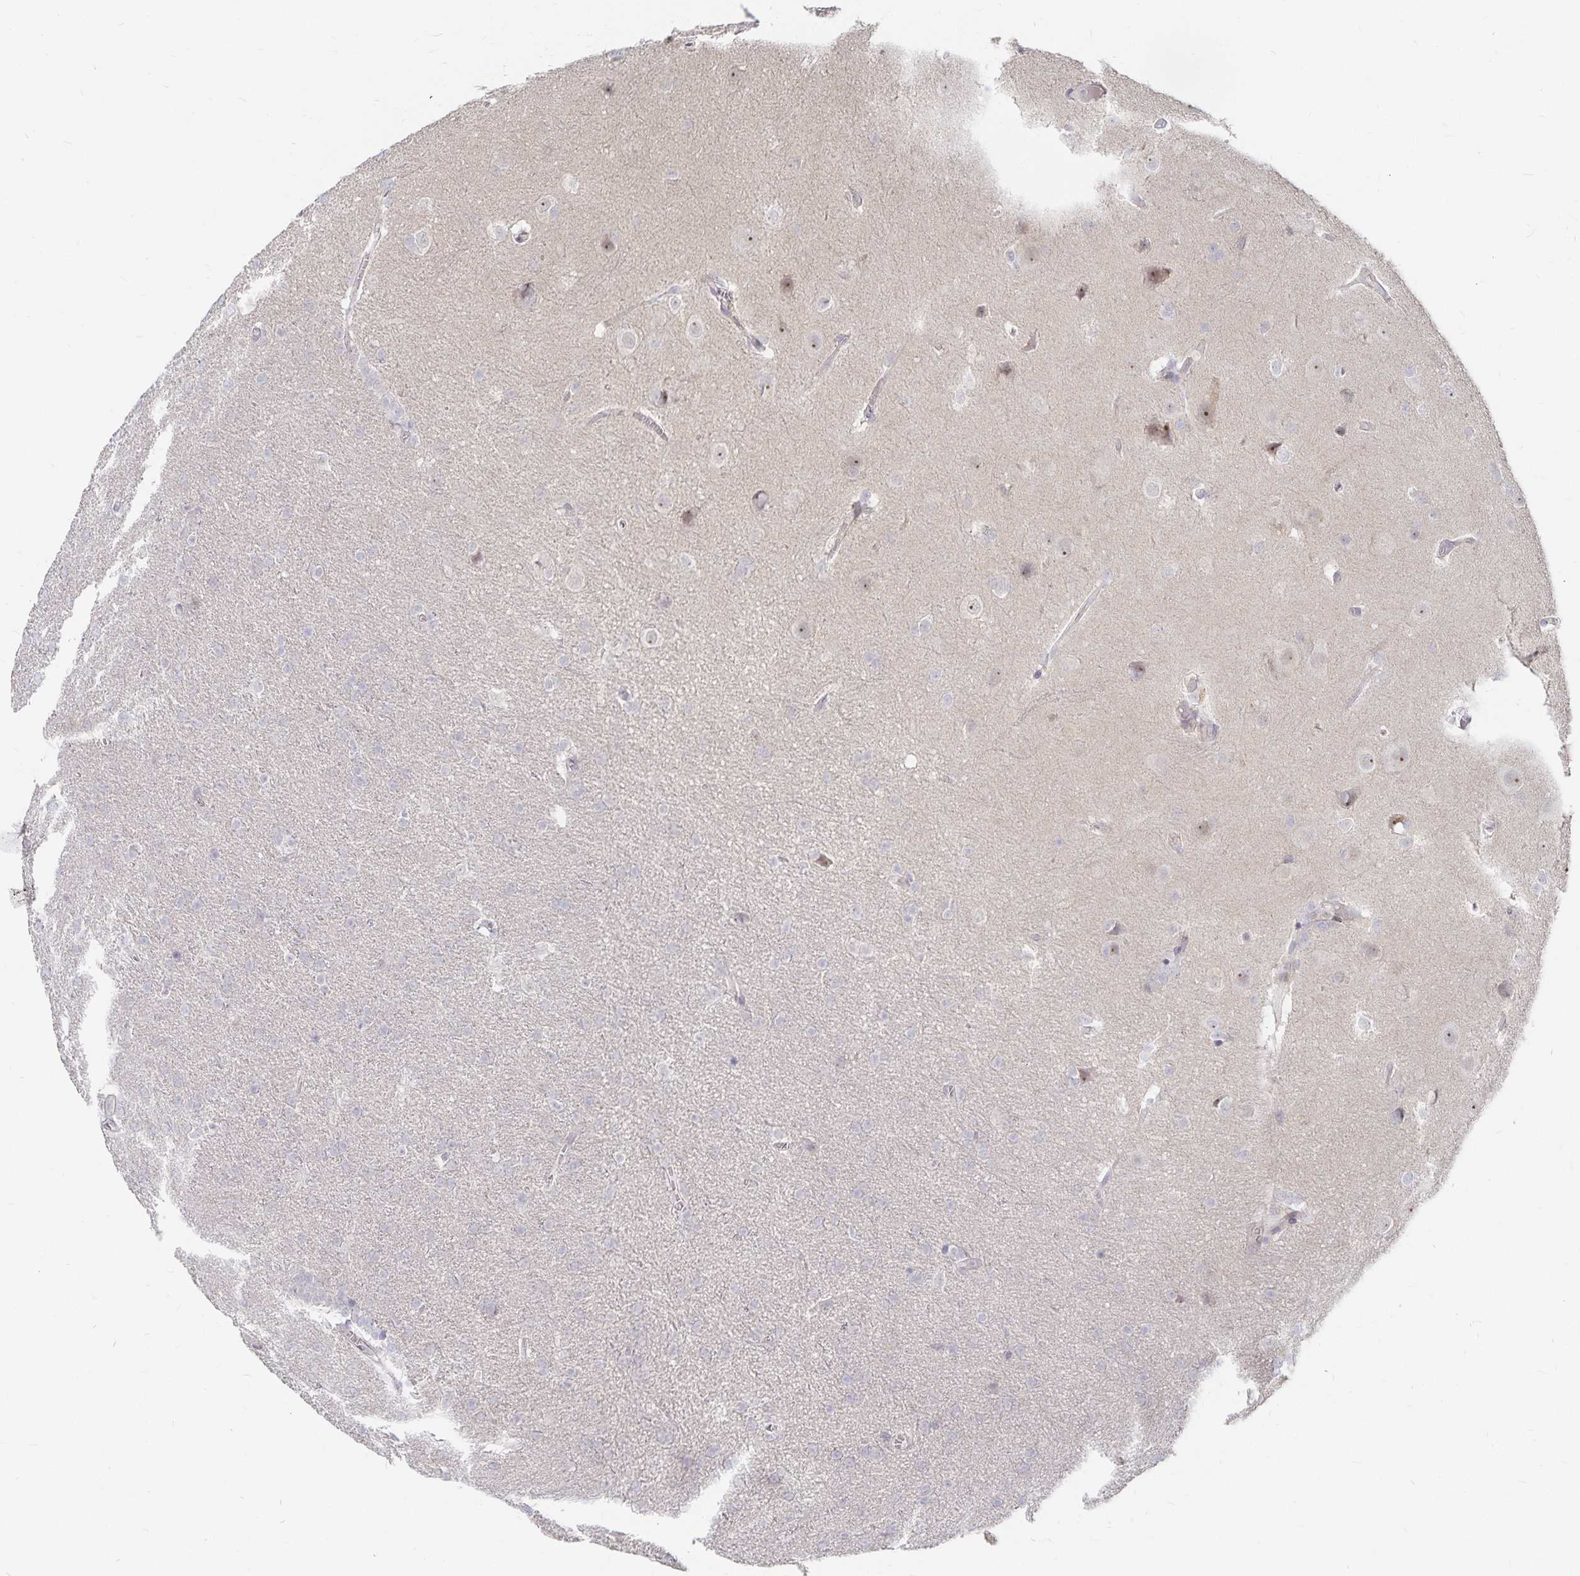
{"staining": {"intensity": "negative", "quantity": "none", "location": "none"}, "tissue": "glioma", "cell_type": "Tumor cells", "image_type": "cancer", "snomed": [{"axis": "morphology", "description": "Glioma, malignant, Low grade"}, {"axis": "topography", "description": "Brain"}], "caption": "IHC micrograph of neoplastic tissue: malignant glioma (low-grade) stained with DAB demonstrates no significant protein expression in tumor cells.", "gene": "DNAH9", "patient": {"sex": "female", "age": 32}}